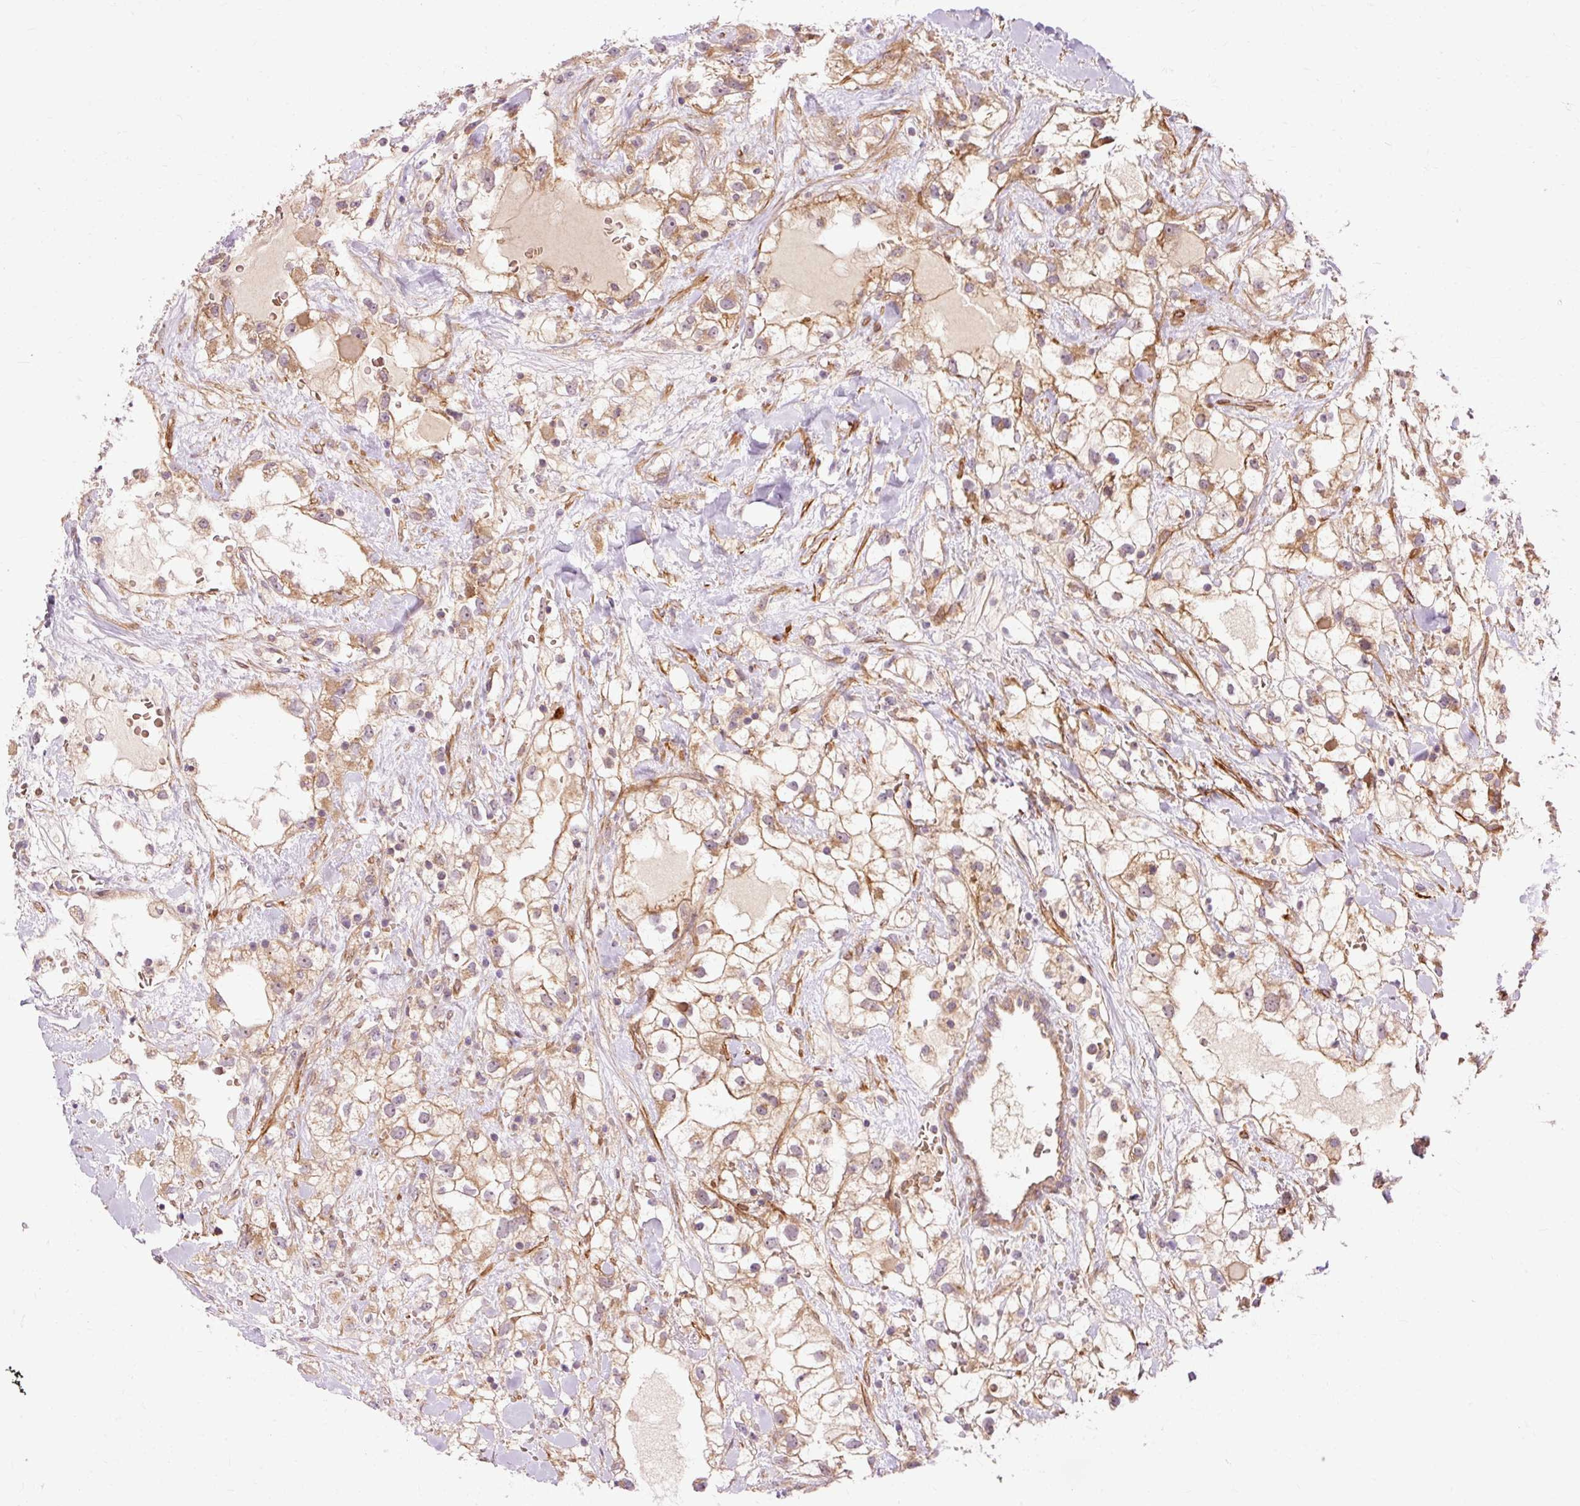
{"staining": {"intensity": "weak", "quantity": ">75%", "location": "cytoplasmic/membranous"}, "tissue": "renal cancer", "cell_type": "Tumor cells", "image_type": "cancer", "snomed": [{"axis": "morphology", "description": "Adenocarcinoma, NOS"}, {"axis": "topography", "description": "Kidney"}], "caption": "Protein staining of renal cancer (adenocarcinoma) tissue shows weak cytoplasmic/membranous staining in about >75% of tumor cells.", "gene": "RIPOR3", "patient": {"sex": "male", "age": 59}}